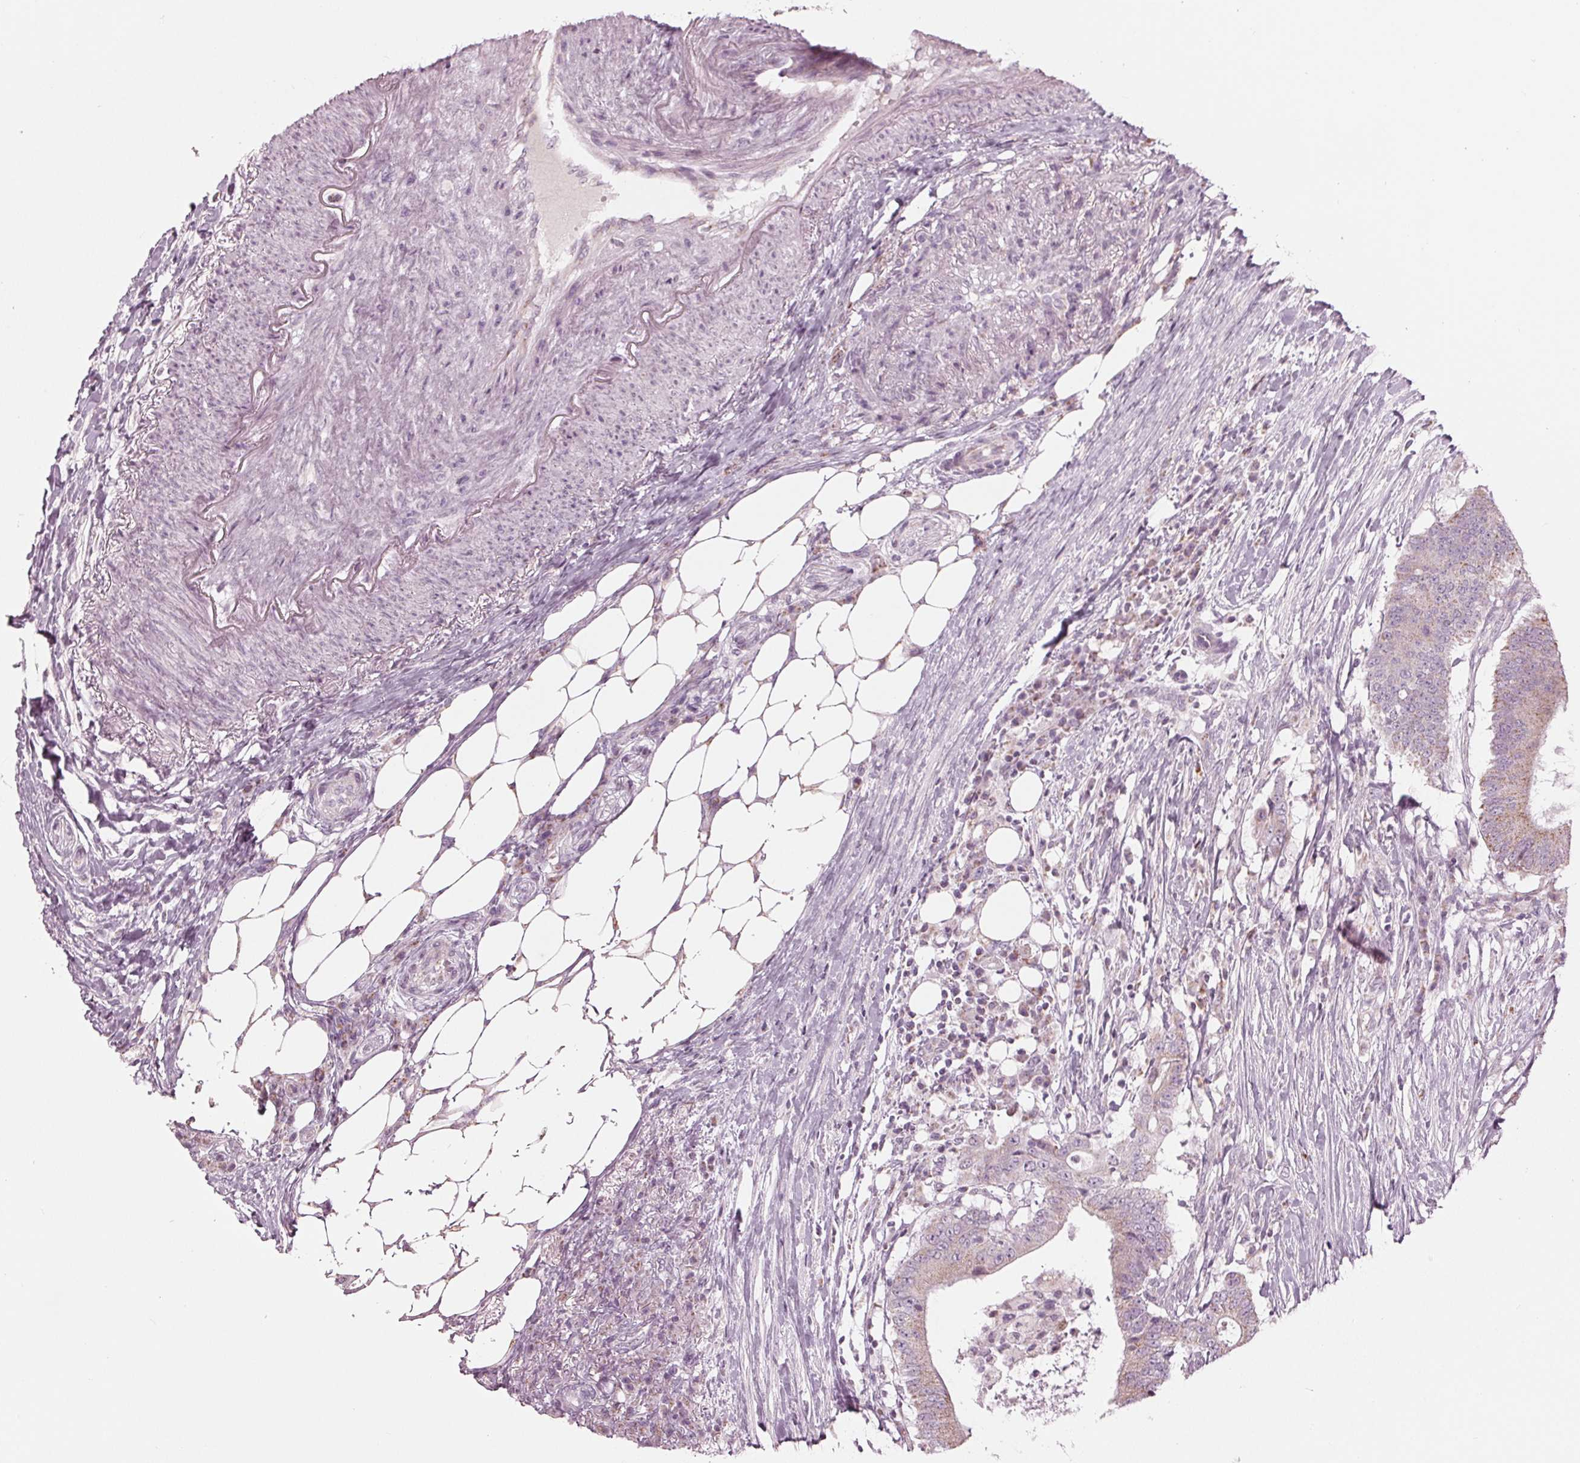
{"staining": {"intensity": "weak", "quantity": "25%-75%", "location": "cytoplasmic/membranous"}, "tissue": "colorectal cancer", "cell_type": "Tumor cells", "image_type": "cancer", "snomed": [{"axis": "morphology", "description": "Adenocarcinoma, NOS"}, {"axis": "topography", "description": "Colon"}], "caption": "Immunohistochemical staining of human colorectal cancer (adenocarcinoma) exhibits low levels of weak cytoplasmic/membranous protein expression in approximately 25%-75% of tumor cells. Nuclei are stained in blue.", "gene": "CLN6", "patient": {"sex": "female", "age": 43}}